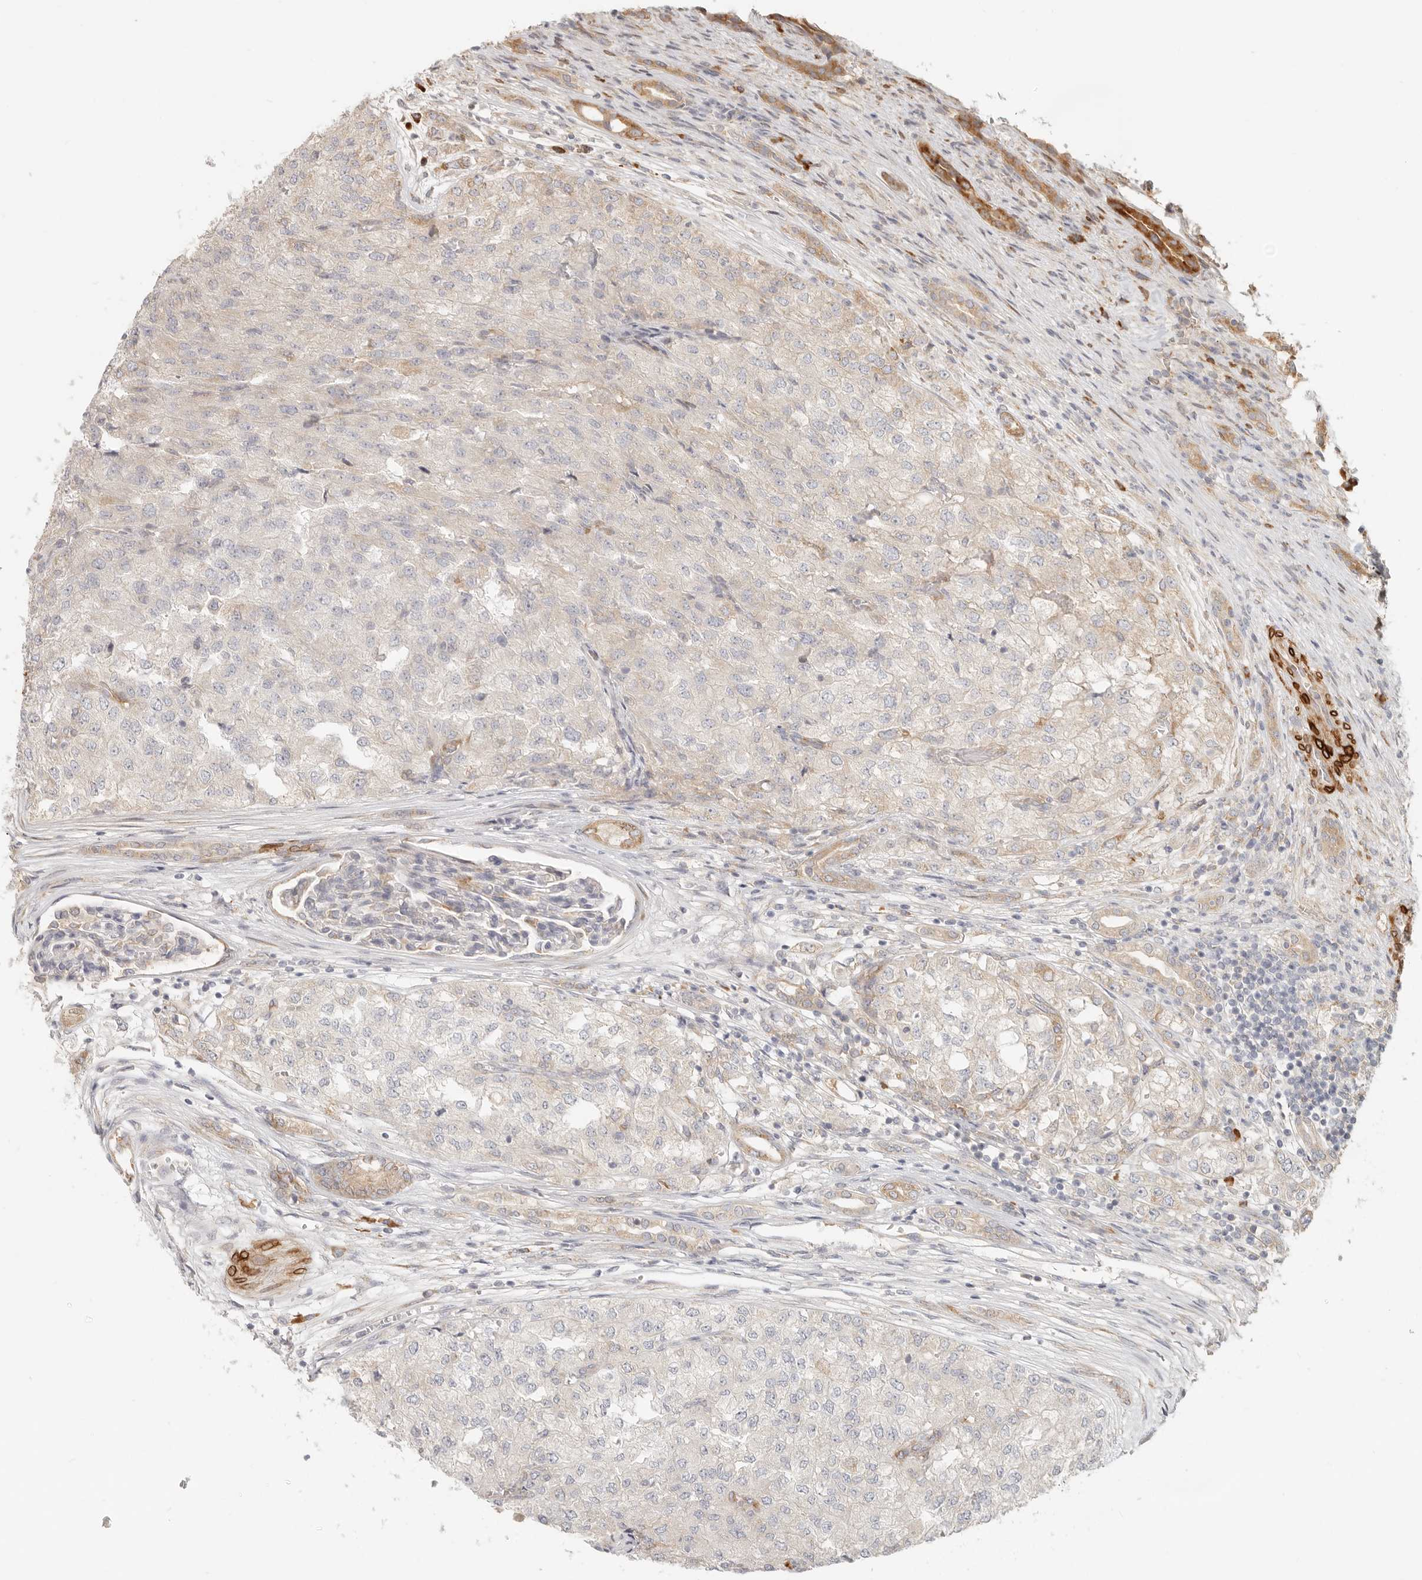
{"staining": {"intensity": "weak", "quantity": "<25%", "location": "cytoplasmic/membranous"}, "tissue": "renal cancer", "cell_type": "Tumor cells", "image_type": "cancer", "snomed": [{"axis": "morphology", "description": "Adenocarcinoma, NOS"}, {"axis": "topography", "description": "Kidney"}], "caption": "A micrograph of renal adenocarcinoma stained for a protein reveals no brown staining in tumor cells. (Stains: DAB immunohistochemistry (IHC) with hematoxylin counter stain, Microscopy: brightfield microscopy at high magnification).", "gene": "PABPC4", "patient": {"sex": "female", "age": 54}}